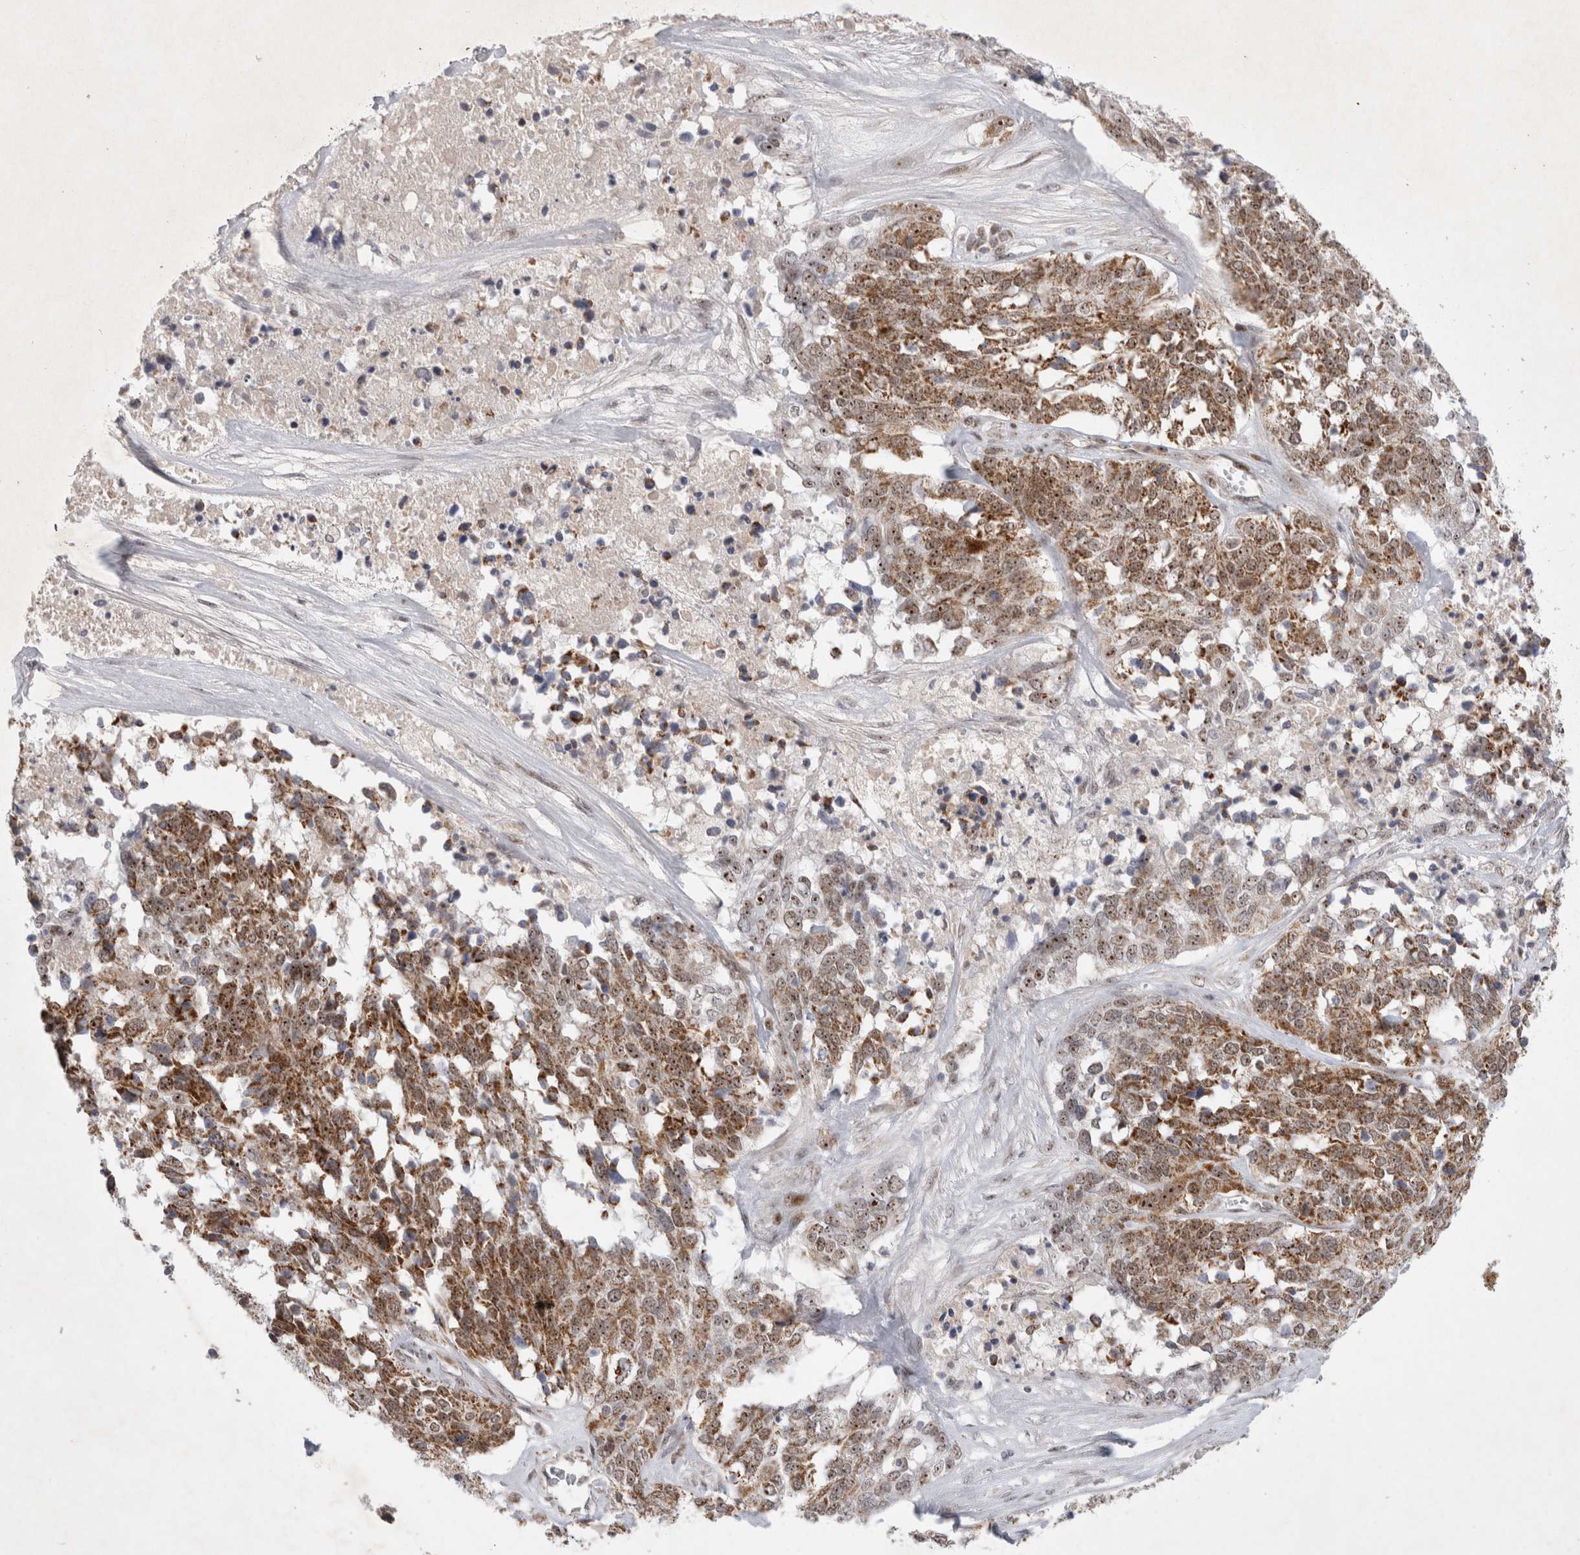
{"staining": {"intensity": "moderate", "quantity": ">75%", "location": "cytoplasmic/membranous,nuclear"}, "tissue": "ovarian cancer", "cell_type": "Tumor cells", "image_type": "cancer", "snomed": [{"axis": "morphology", "description": "Cystadenocarcinoma, serous, NOS"}, {"axis": "topography", "description": "Ovary"}], "caption": "Human serous cystadenocarcinoma (ovarian) stained with a brown dye demonstrates moderate cytoplasmic/membranous and nuclear positive expression in approximately >75% of tumor cells.", "gene": "MRPL37", "patient": {"sex": "female", "age": 44}}